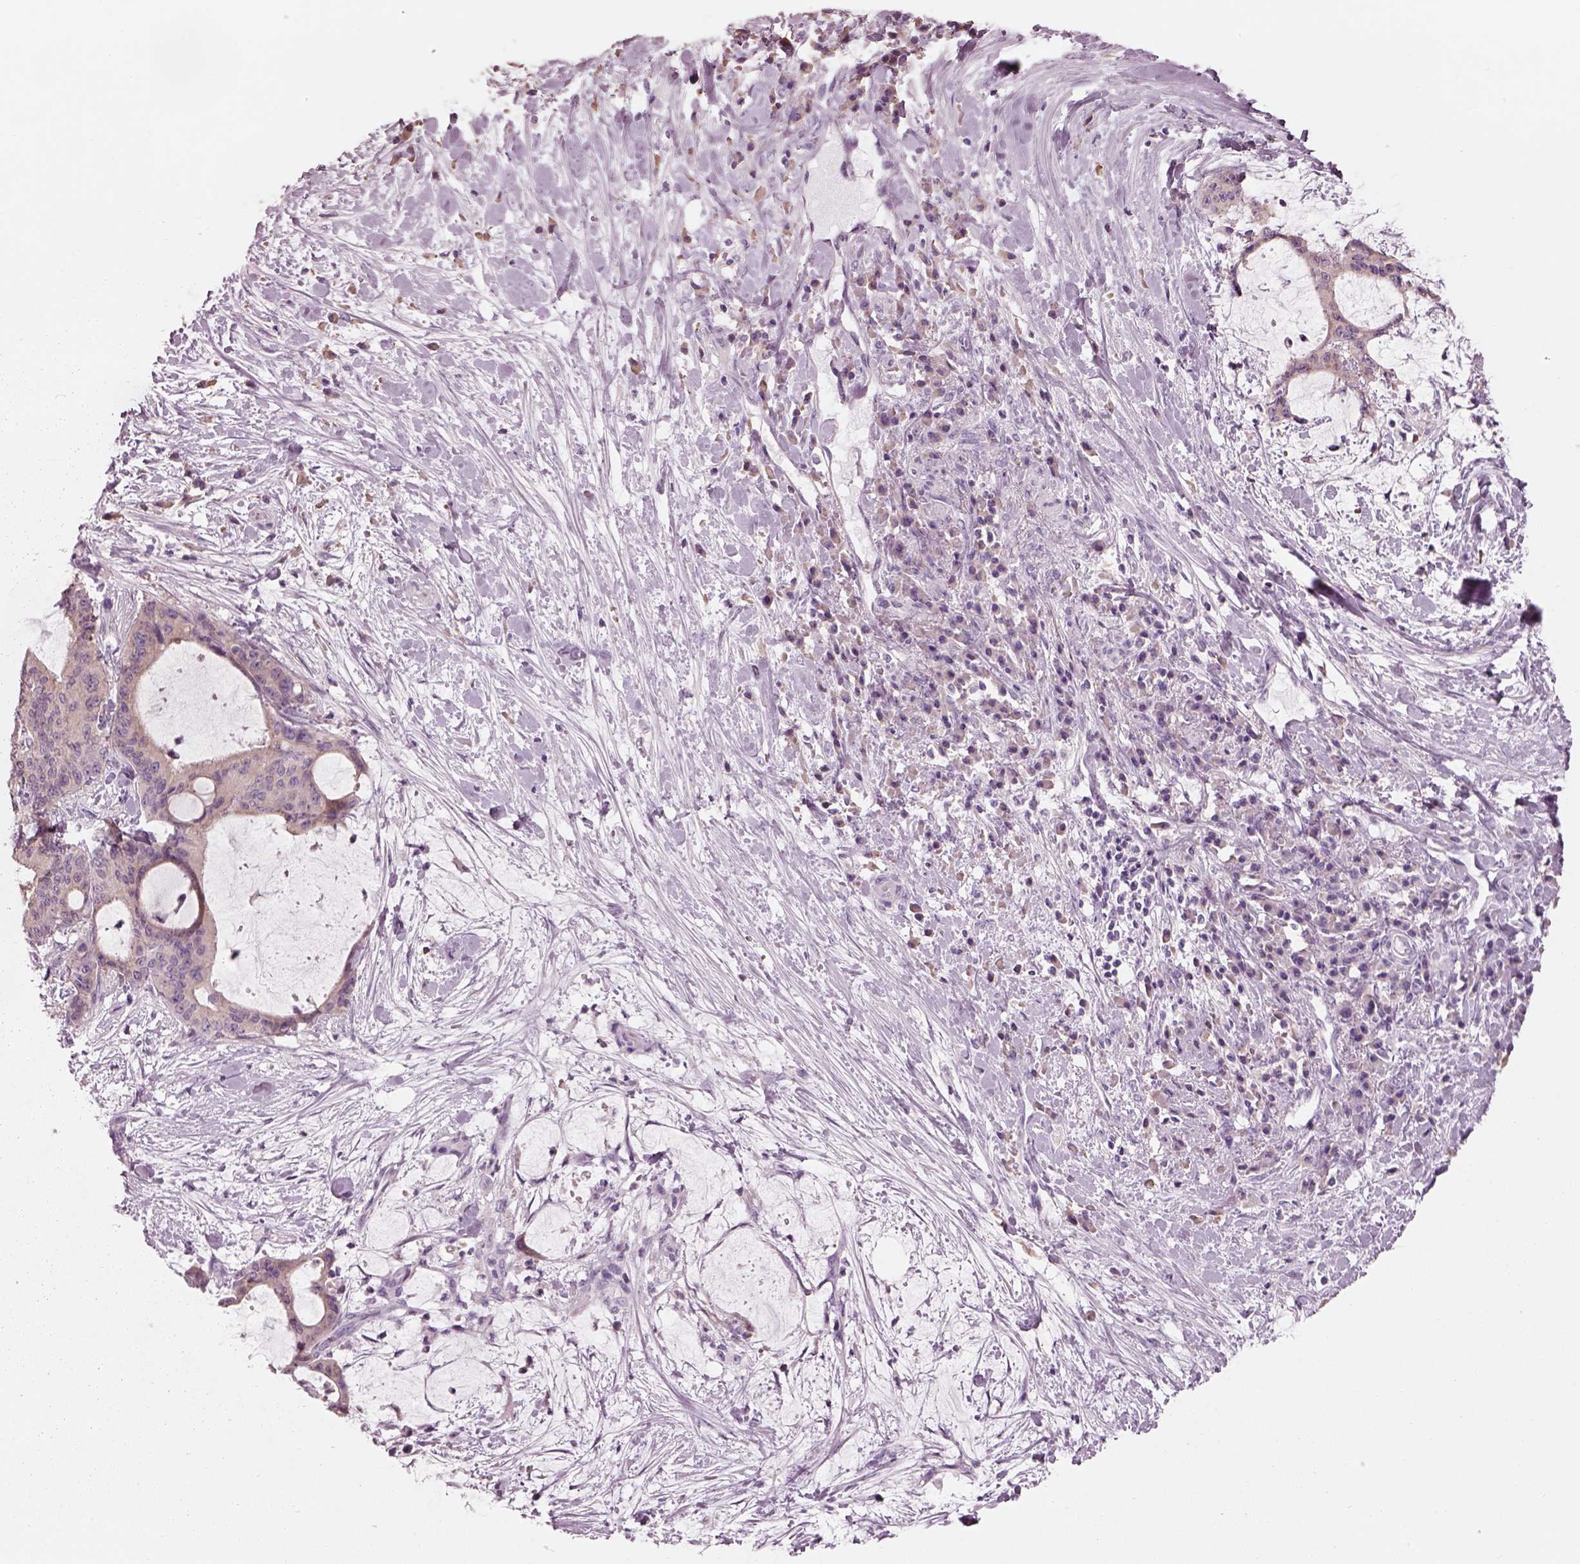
{"staining": {"intensity": "negative", "quantity": "none", "location": "none"}, "tissue": "liver cancer", "cell_type": "Tumor cells", "image_type": "cancer", "snomed": [{"axis": "morphology", "description": "Cholangiocarcinoma"}, {"axis": "topography", "description": "Liver"}], "caption": "Liver cancer (cholangiocarcinoma) stained for a protein using immunohistochemistry (IHC) displays no positivity tumor cells.", "gene": "SLC27A2", "patient": {"sex": "female", "age": 73}}